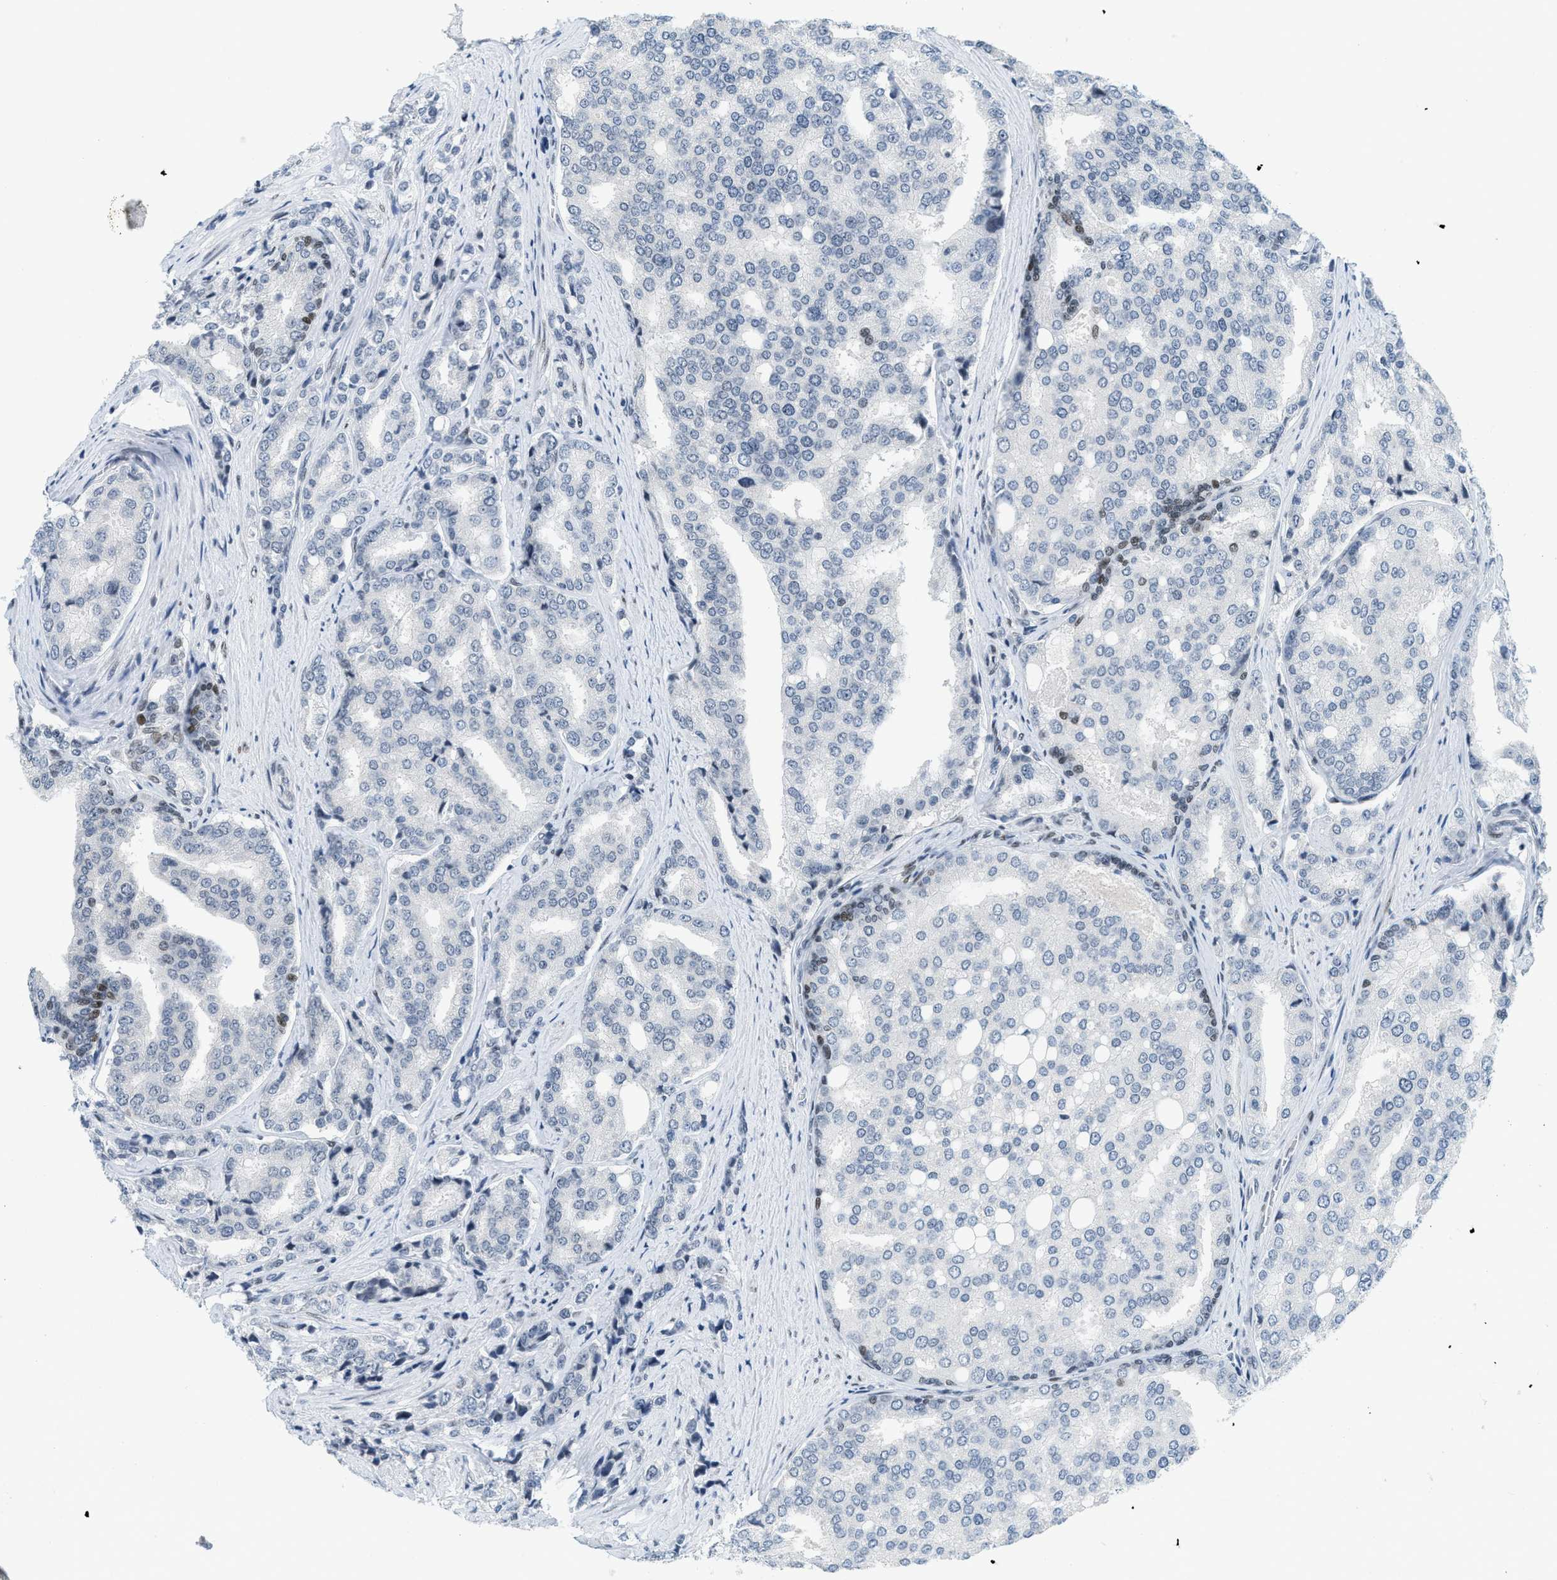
{"staining": {"intensity": "negative", "quantity": "none", "location": "none"}, "tissue": "prostate cancer", "cell_type": "Tumor cells", "image_type": "cancer", "snomed": [{"axis": "morphology", "description": "Adenocarcinoma, High grade"}, {"axis": "topography", "description": "Prostate"}], "caption": "Immunohistochemistry (IHC) image of neoplastic tissue: human prostate cancer stained with DAB reveals no significant protein expression in tumor cells.", "gene": "PBX1", "patient": {"sex": "male", "age": 50}}